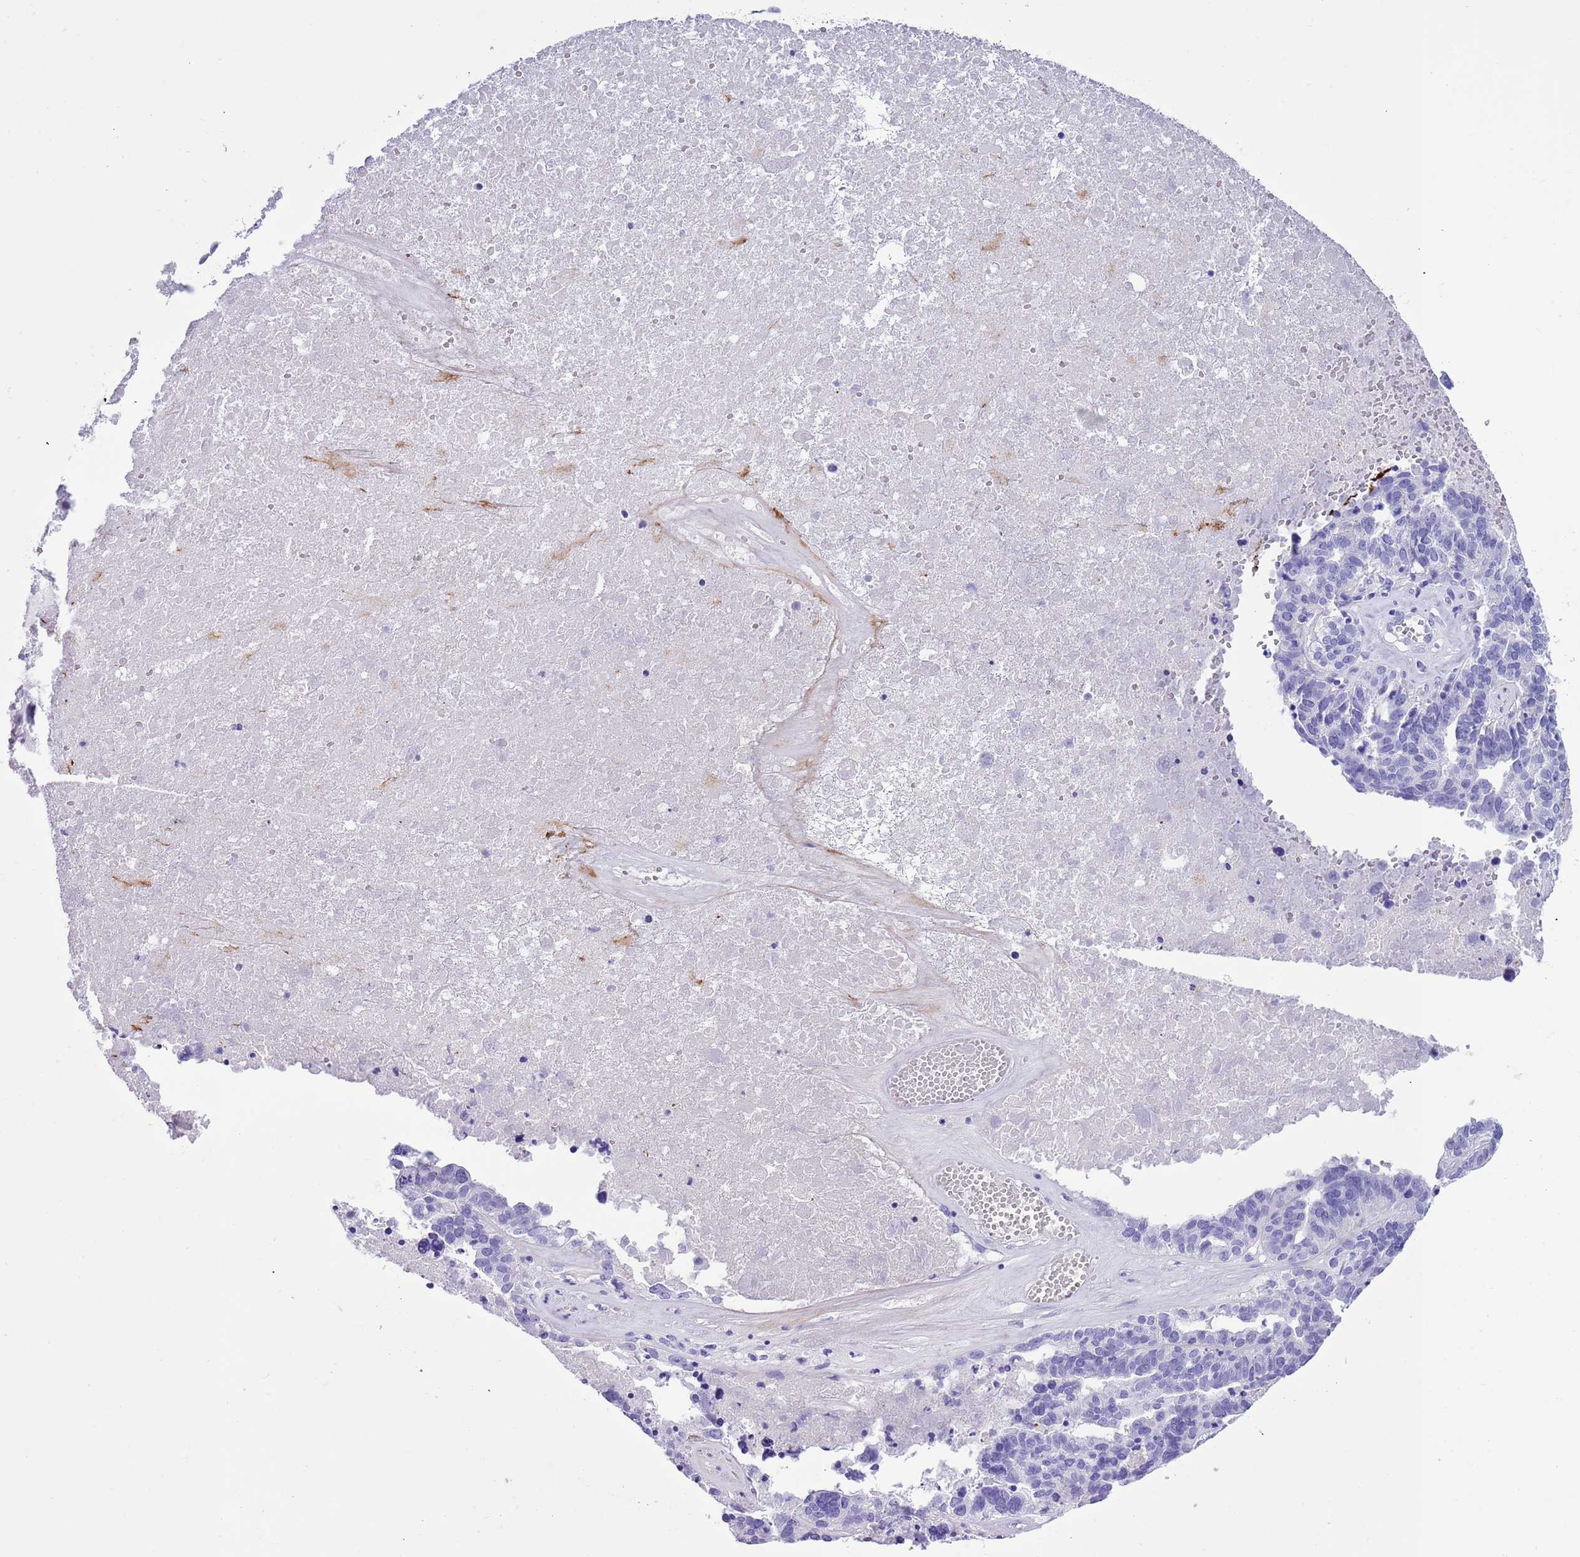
{"staining": {"intensity": "negative", "quantity": "none", "location": "none"}, "tissue": "ovarian cancer", "cell_type": "Tumor cells", "image_type": "cancer", "snomed": [{"axis": "morphology", "description": "Cystadenocarcinoma, serous, NOS"}, {"axis": "topography", "description": "Ovary"}], "caption": "An immunohistochemistry image of serous cystadenocarcinoma (ovarian) is shown. There is no staining in tumor cells of serous cystadenocarcinoma (ovarian).", "gene": "TBC1D10B", "patient": {"sex": "female", "age": 59}}